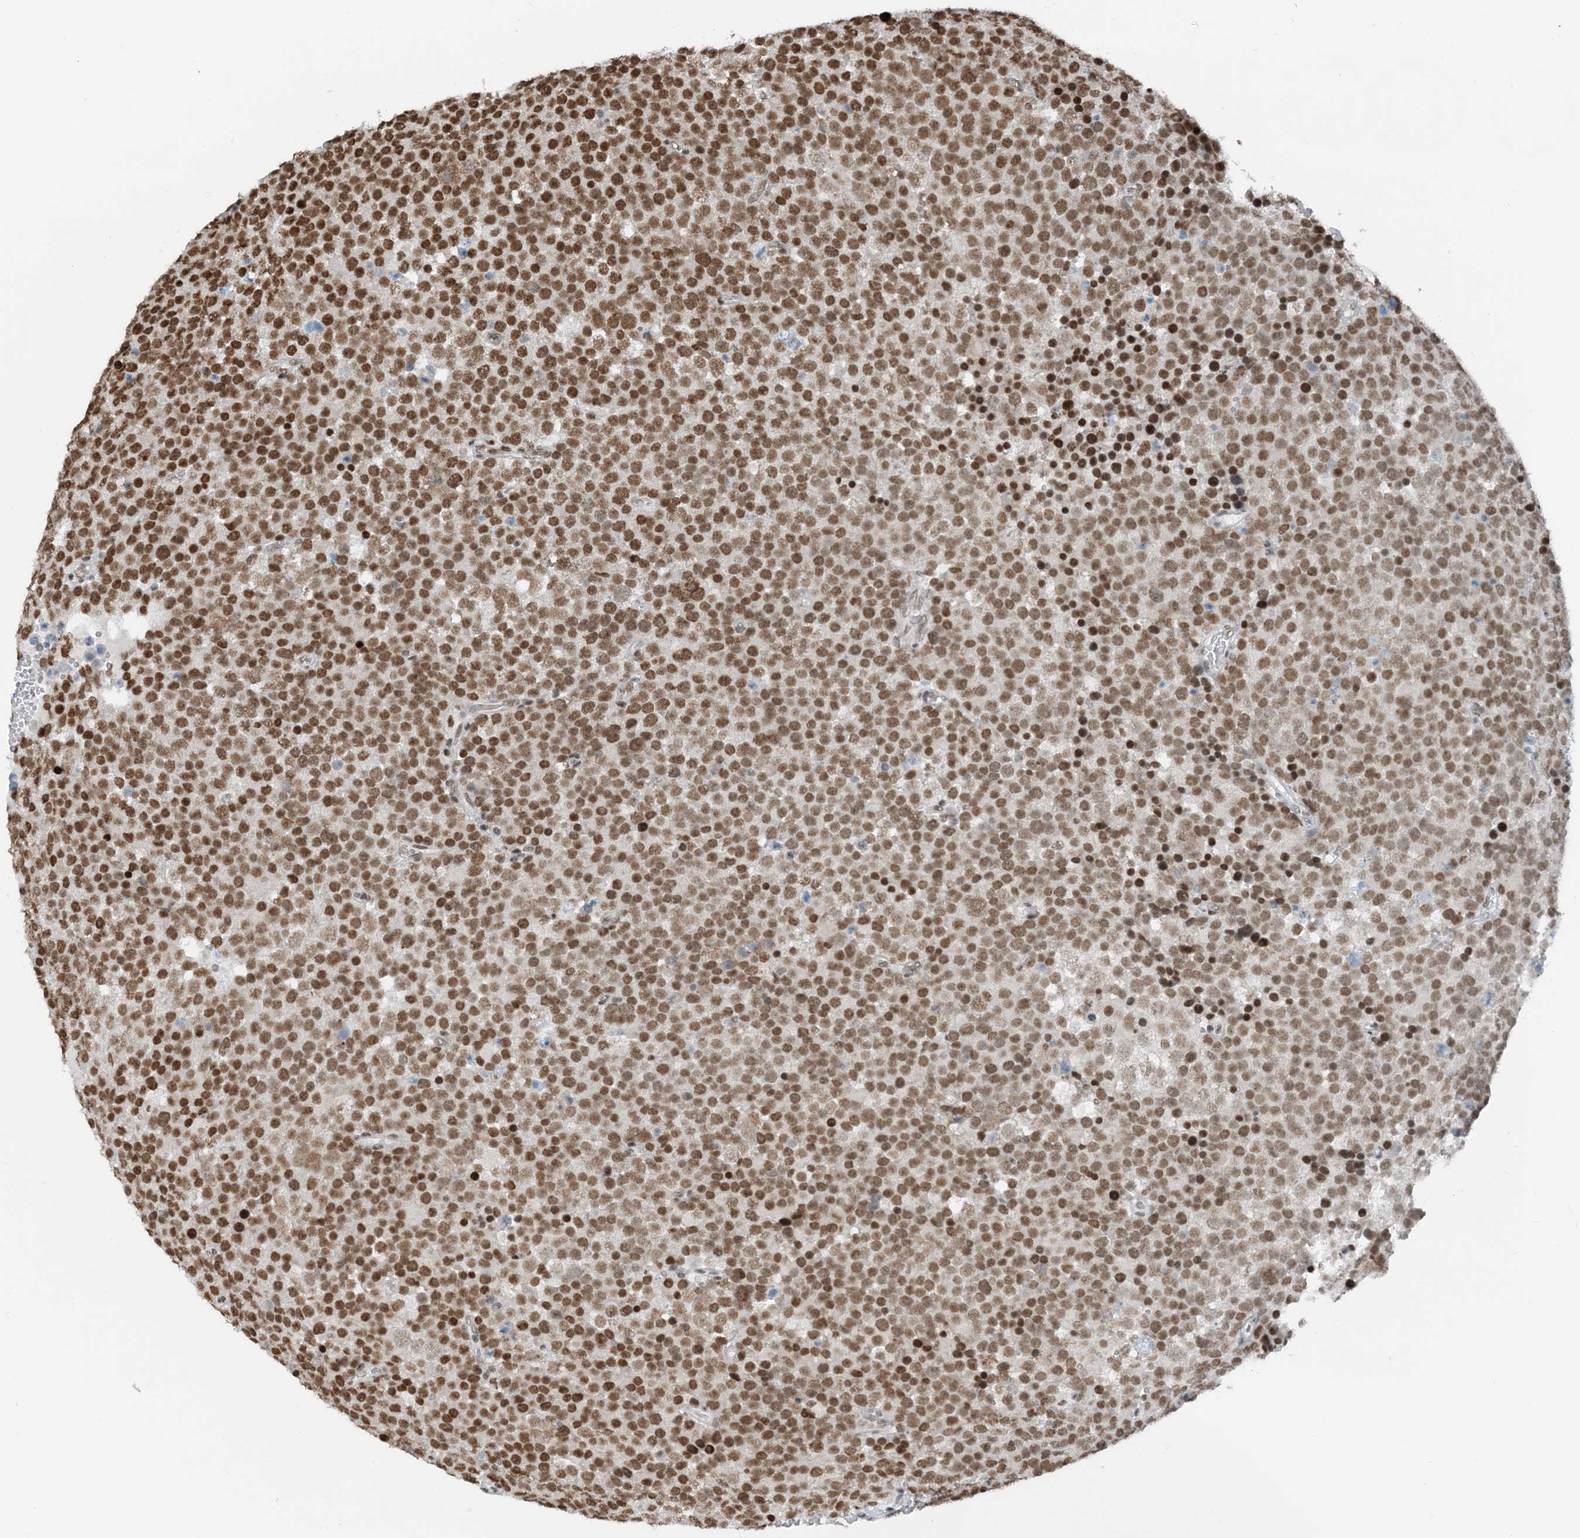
{"staining": {"intensity": "moderate", "quantity": ">75%", "location": "nuclear"}, "tissue": "testis cancer", "cell_type": "Tumor cells", "image_type": "cancer", "snomed": [{"axis": "morphology", "description": "Seminoma, NOS"}, {"axis": "topography", "description": "Testis"}], "caption": "High-power microscopy captured an immunohistochemistry (IHC) micrograph of seminoma (testis), revealing moderate nuclear staining in approximately >75% of tumor cells.", "gene": "ZNF500", "patient": {"sex": "male", "age": 71}}